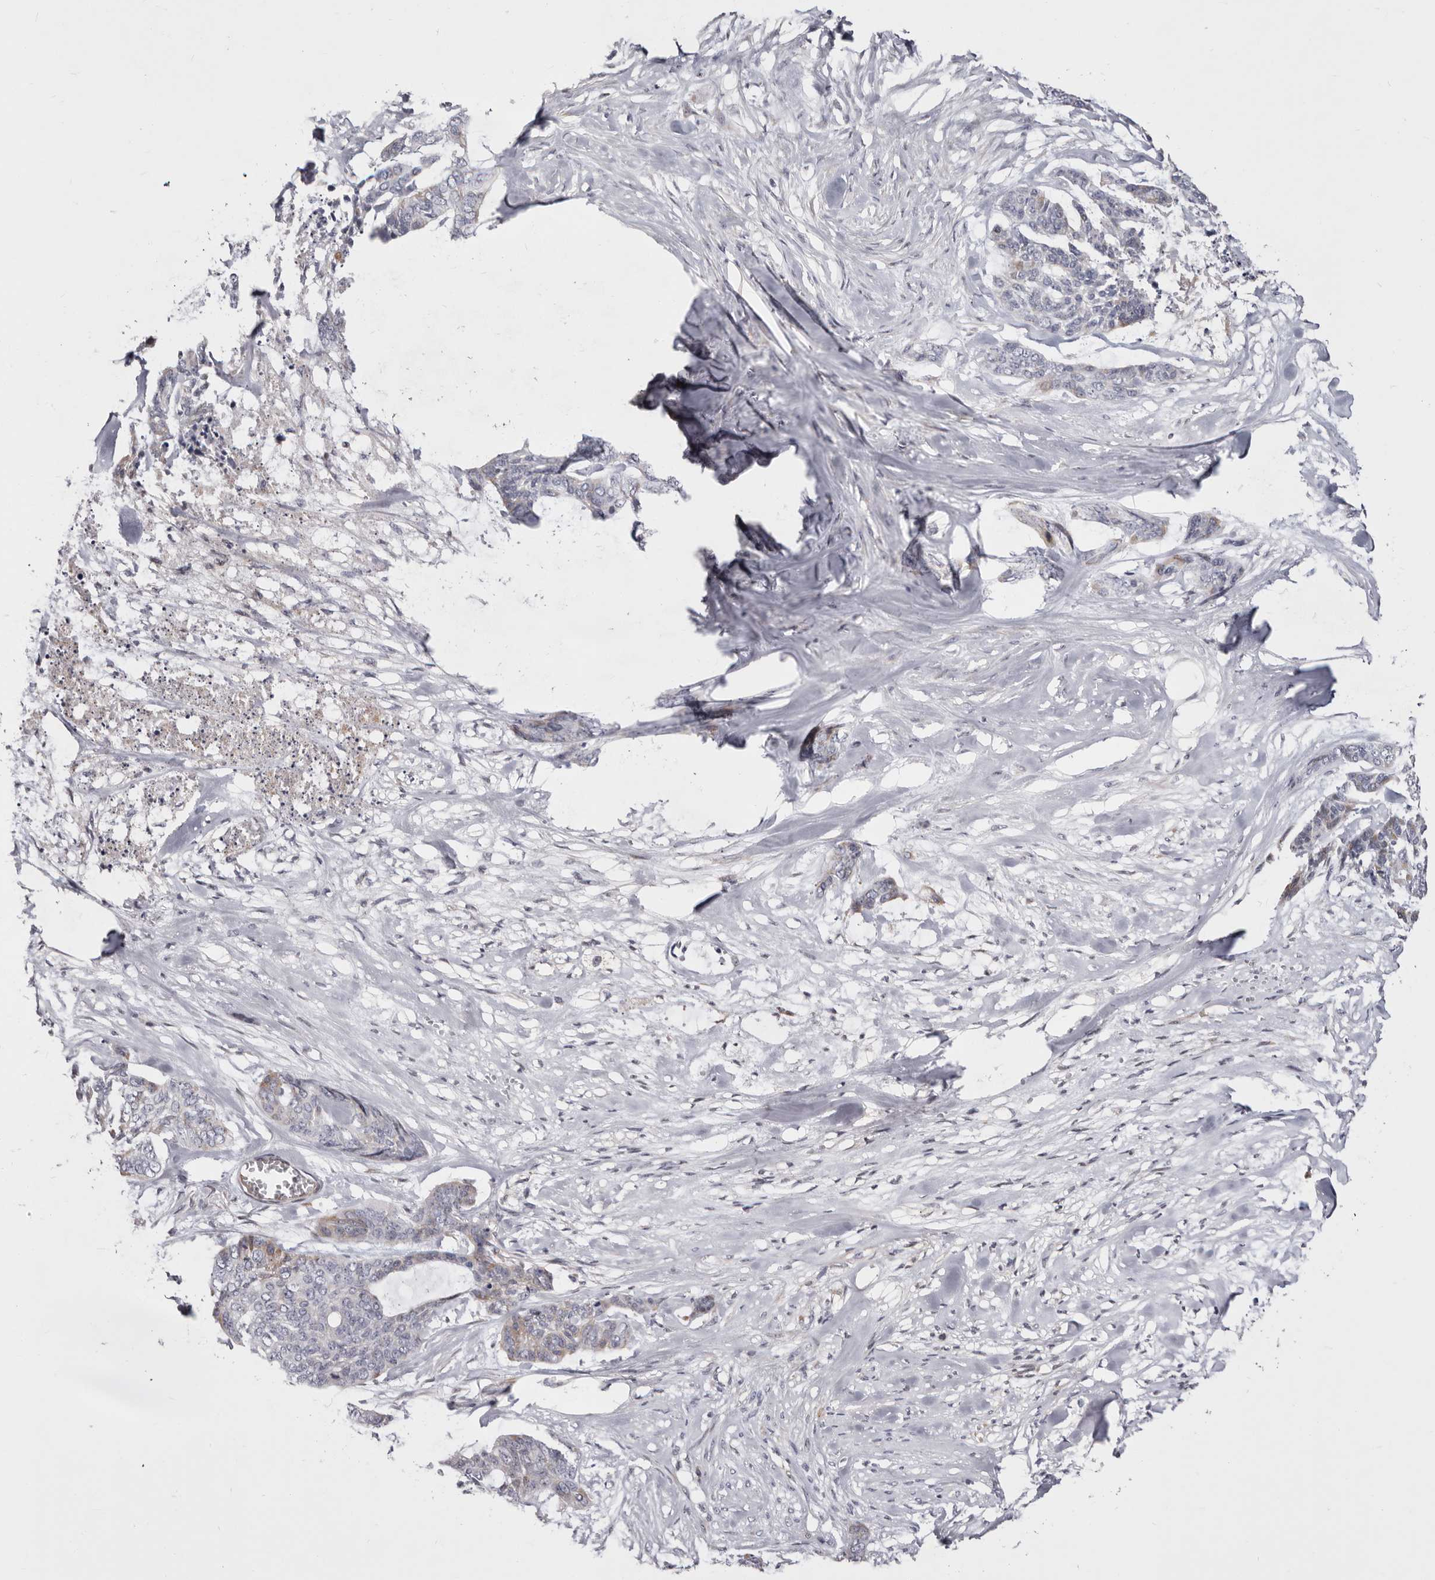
{"staining": {"intensity": "weak", "quantity": "<25%", "location": "cytoplasmic/membranous"}, "tissue": "skin cancer", "cell_type": "Tumor cells", "image_type": "cancer", "snomed": [{"axis": "morphology", "description": "Basal cell carcinoma"}, {"axis": "topography", "description": "Skin"}], "caption": "Immunohistochemistry photomicrograph of neoplastic tissue: skin cancer (basal cell carcinoma) stained with DAB shows no significant protein expression in tumor cells. (DAB IHC with hematoxylin counter stain).", "gene": "NUBPL", "patient": {"sex": "female", "age": 64}}